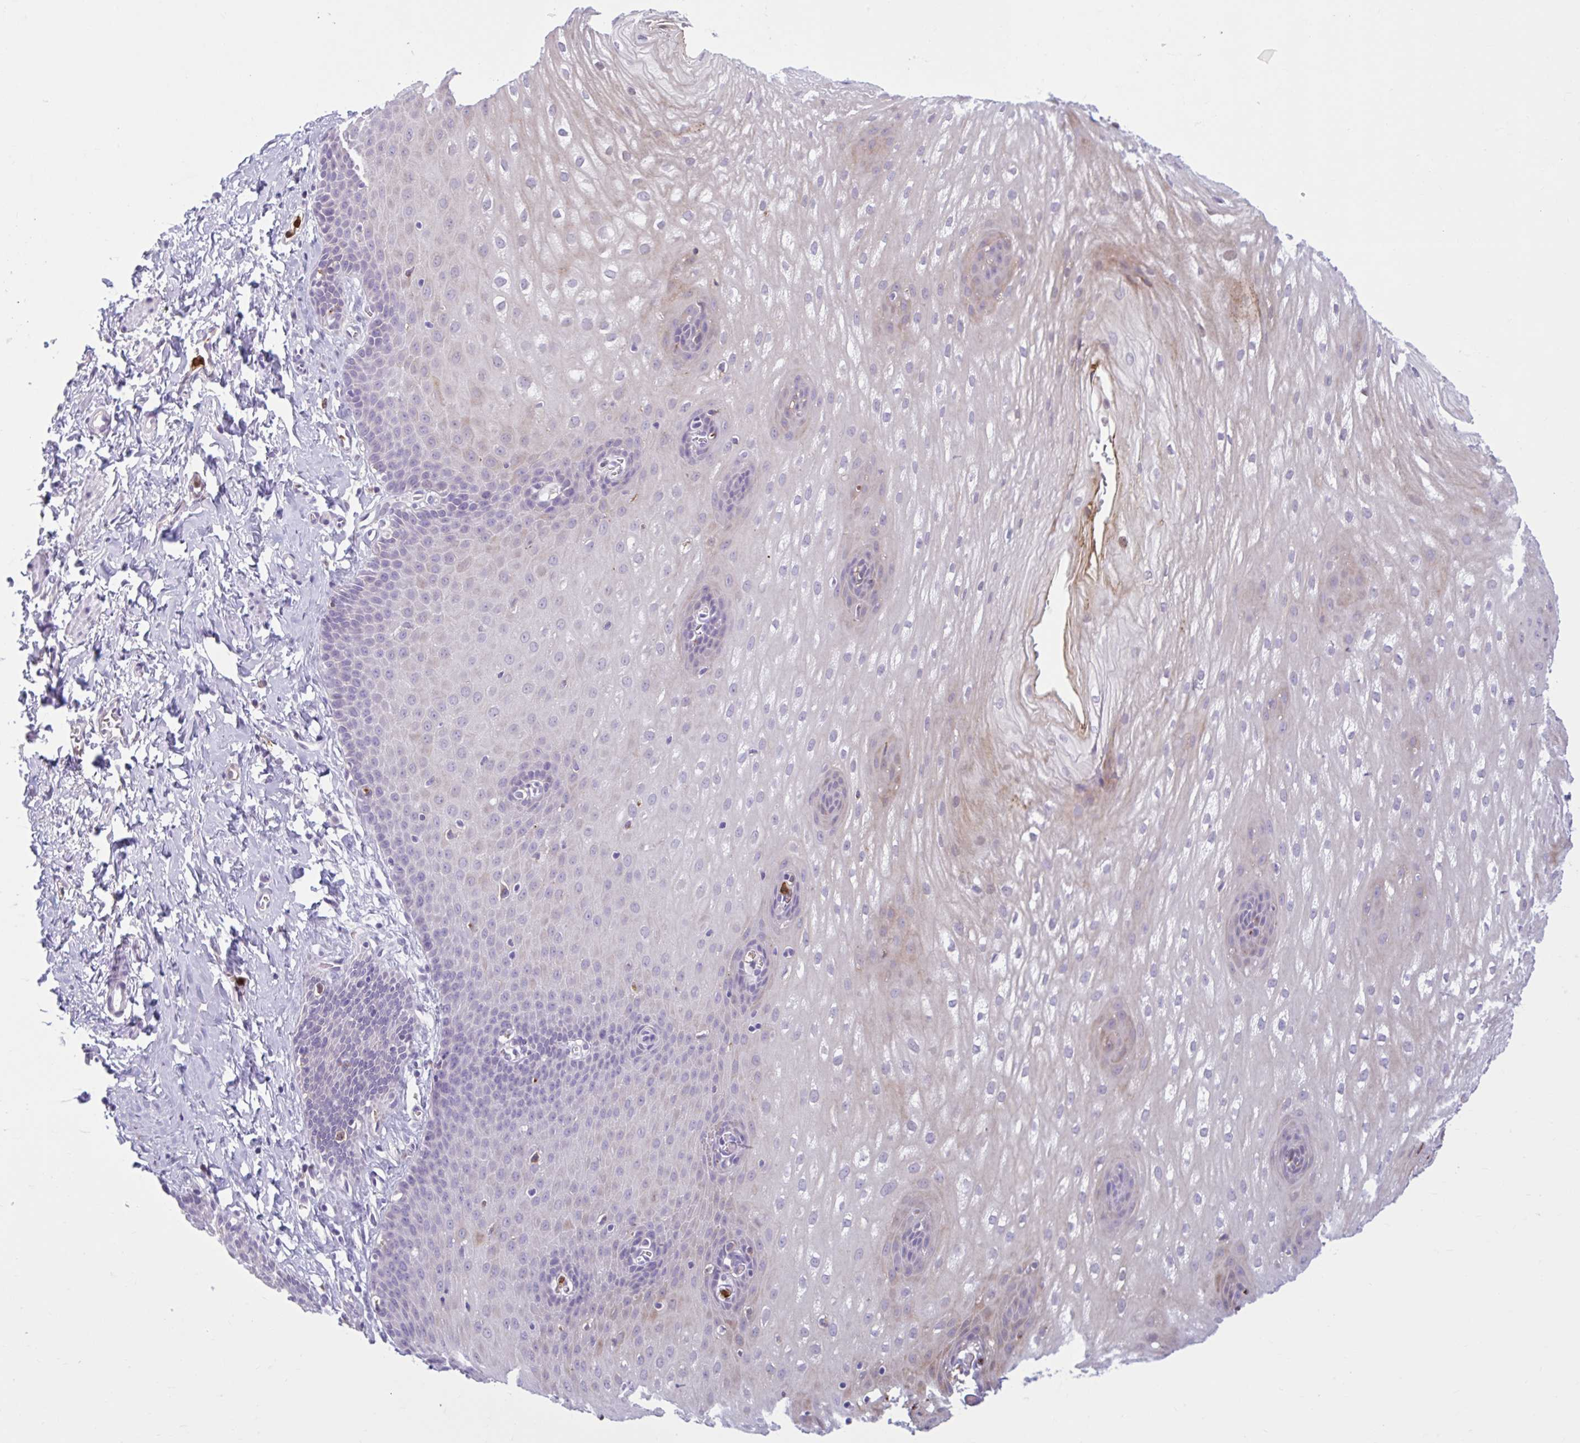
{"staining": {"intensity": "weak", "quantity": "<25%", "location": "cytoplasmic/membranous"}, "tissue": "esophagus", "cell_type": "Squamous epithelial cells", "image_type": "normal", "snomed": [{"axis": "morphology", "description": "Normal tissue, NOS"}, {"axis": "topography", "description": "Esophagus"}], "caption": "This image is of unremarkable esophagus stained with IHC to label a protein in brown with the nuclei are counter-stained blue. There is no staining in squamous epithelial cells. (Brightfield microscopy of DAB (3,3'-diaminobenzidine) IHC at high magnification).", "gene": "CEP120", "patient": {"sex": "male", "age": 70}}